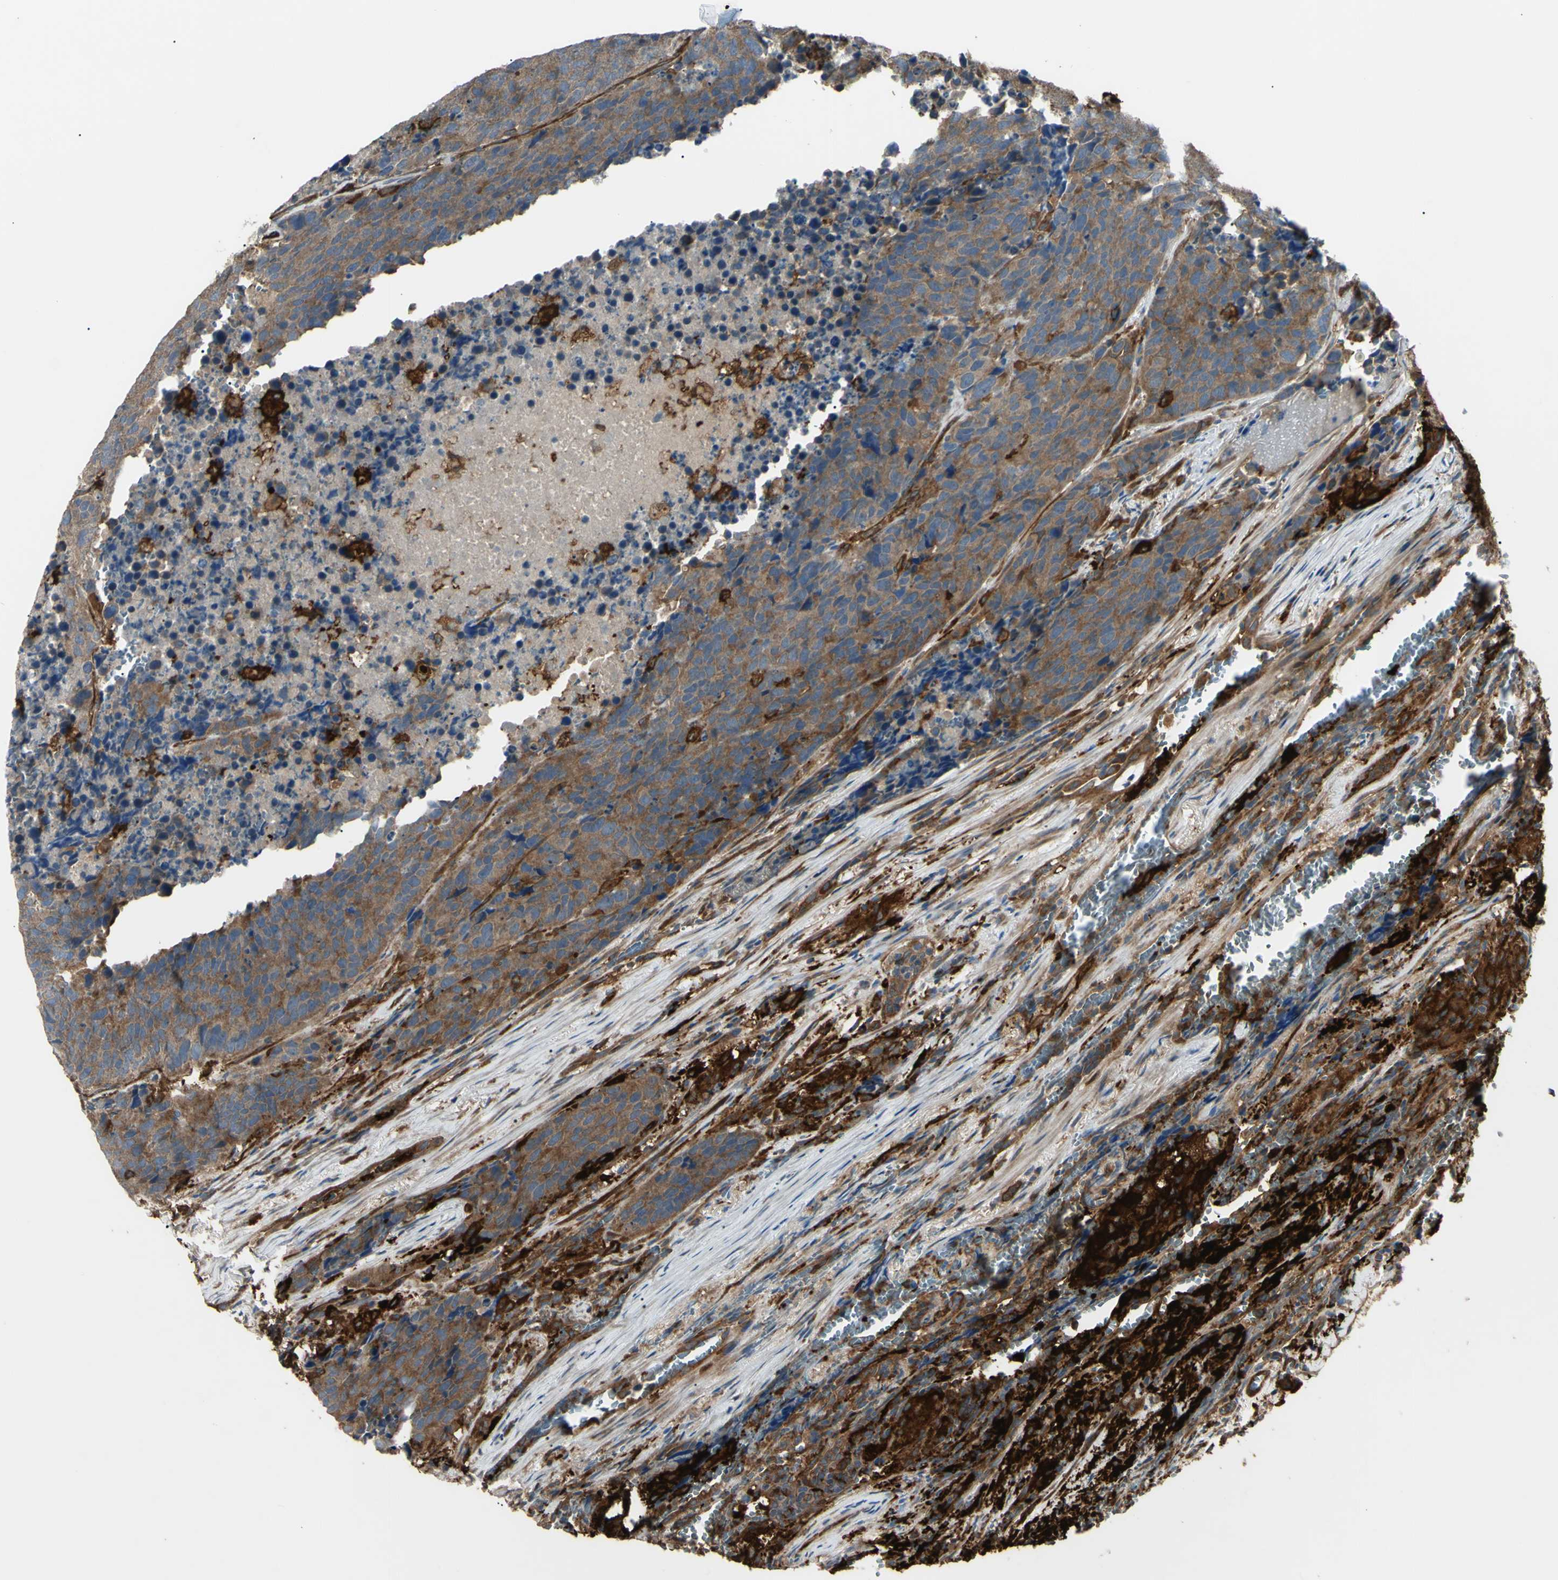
{"staining": {"intensity": "strong", "quantity": ">75%", "location": "cytoplasmic/membranous"}, "tissue": "carcinoid", "cell_type": "Tumor cells", "image_type": "cancer", "snomed": [{"axis": "morphology", "description": "Carcinoid, malignant, NOS"}, {"axis": "topography", "description": "Lung"}], "caption": "Human carcinoid stained with a brown dye shows strong cytoplasmic/membranous positive staining in about >75% of tumor cells.", "gene": "PTPN12", "patient": {"sex": "male", "age": 60}}